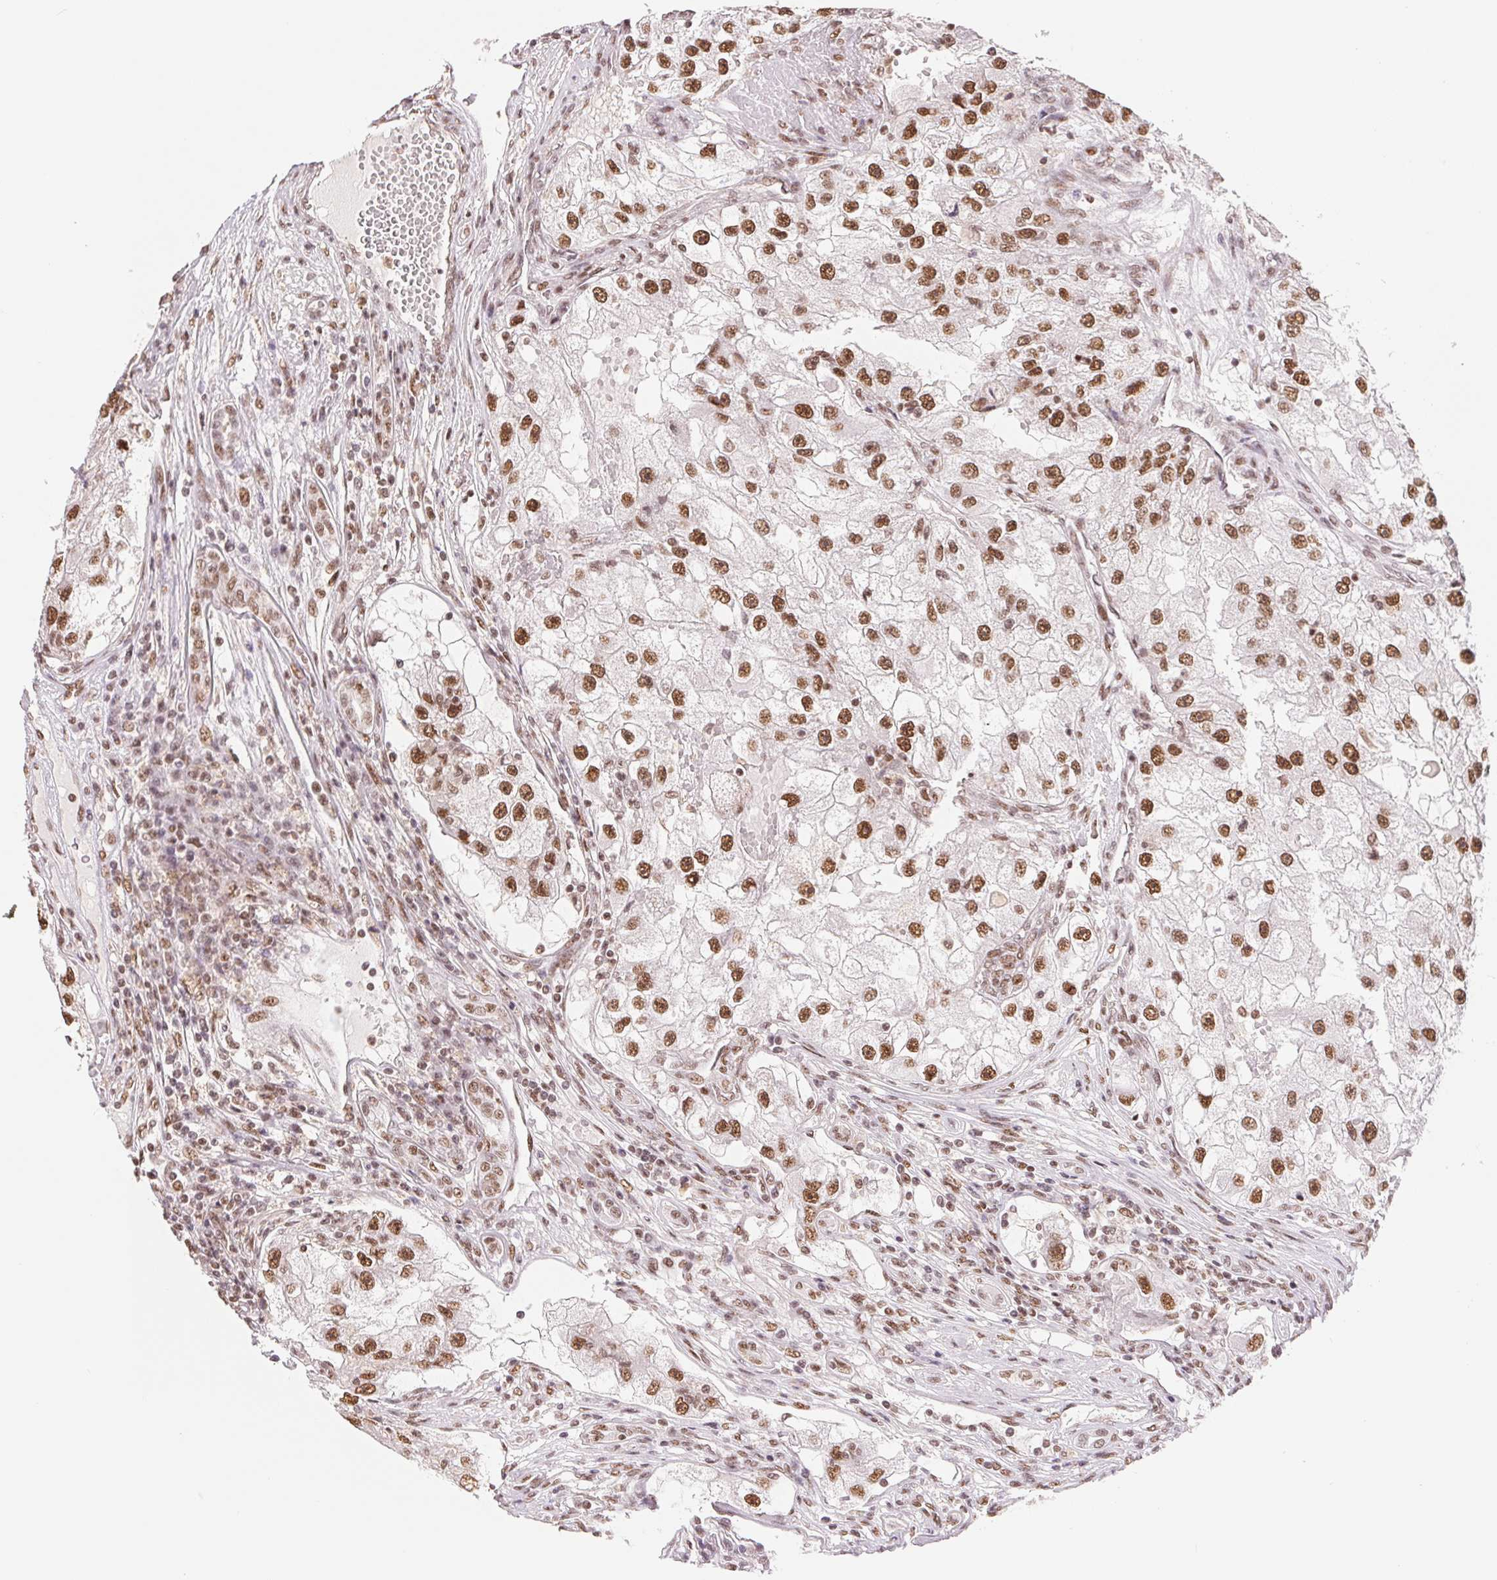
{"staining": {"intensity": "strong", "quantity": ">75%", "location": "nuclear"}, "tissue": "renal cancer", "cell_type": "Tumor cells", "image_type": "cancer", "snomed": [{"axis": "morphology", "description": "Adenocarcinoma, NOS"}, {"axis": "topography", "description": "Kidney"}], "caption": "Immunohistochemical staining of human renal cancer (adenocarcinoma) demonstrates high levels of strong nuclear positivity in about >75% of tumor cells.", "gene": "SREK1", "patient": {"sex": "male", "age": 63}}